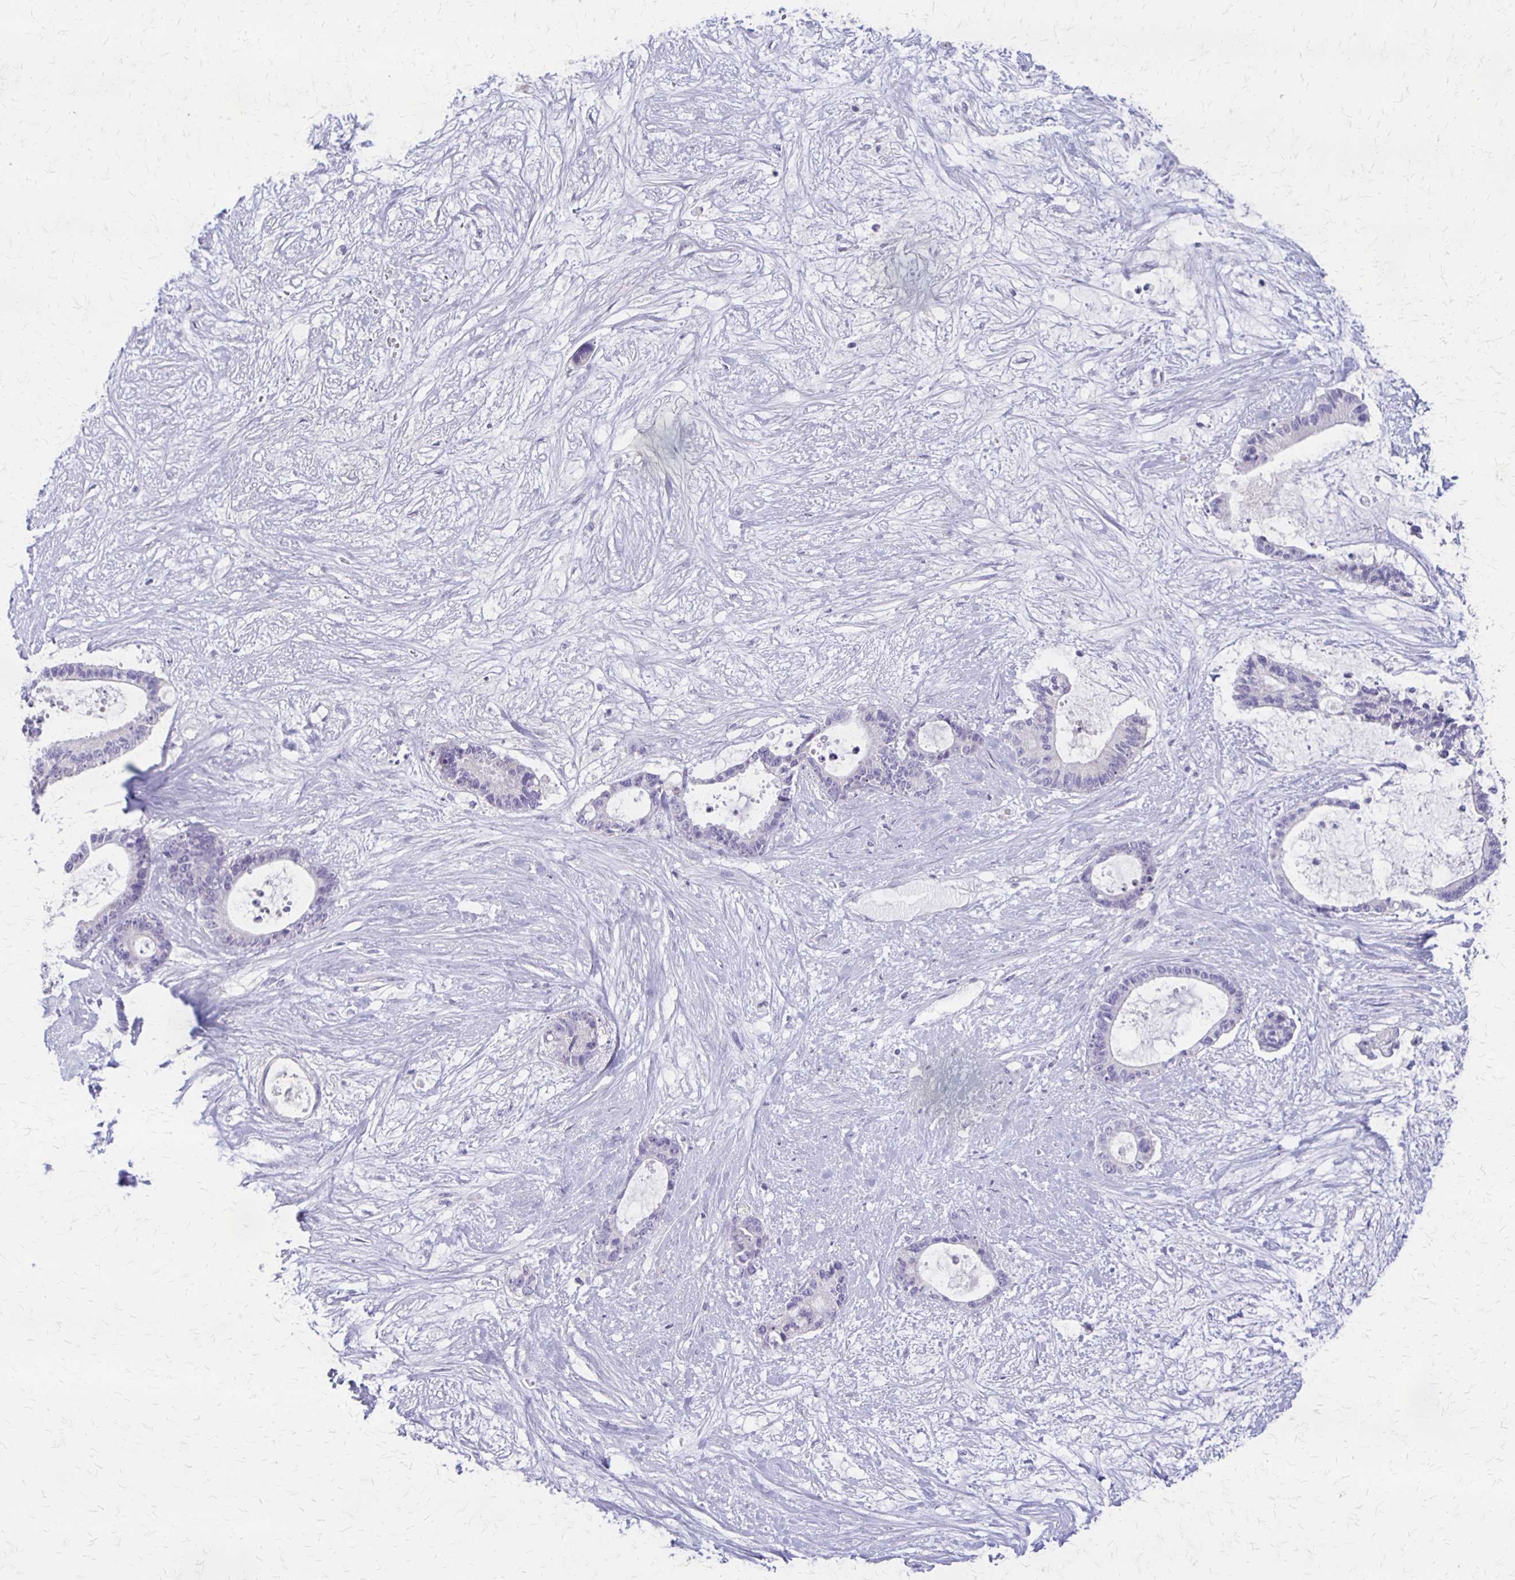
{"staining": {"intensity": "negative", "quantity": "none", "location": "none"}, "tissue": "liver cancer", "cell_type": "Tumor cells", "image_type": "cancer", "snomed": [{"axis": "morphology", "description": "Normal tissue, NOS"}, {"axis": "morphology", "description": "Cholangiocarcinoma"}, {"axis": "topography", "description": "Liver"}, {"axis": "topography", "description": "Peripheral nerve tissue"}], "caption": "The immunohistochemistry (IHC) image has no significant expression in tumor cells of liver cancer (cholangiocarcinoma) tissue.", "gene": "RHOC", "patient": {"sex": "female", "age": 73}}